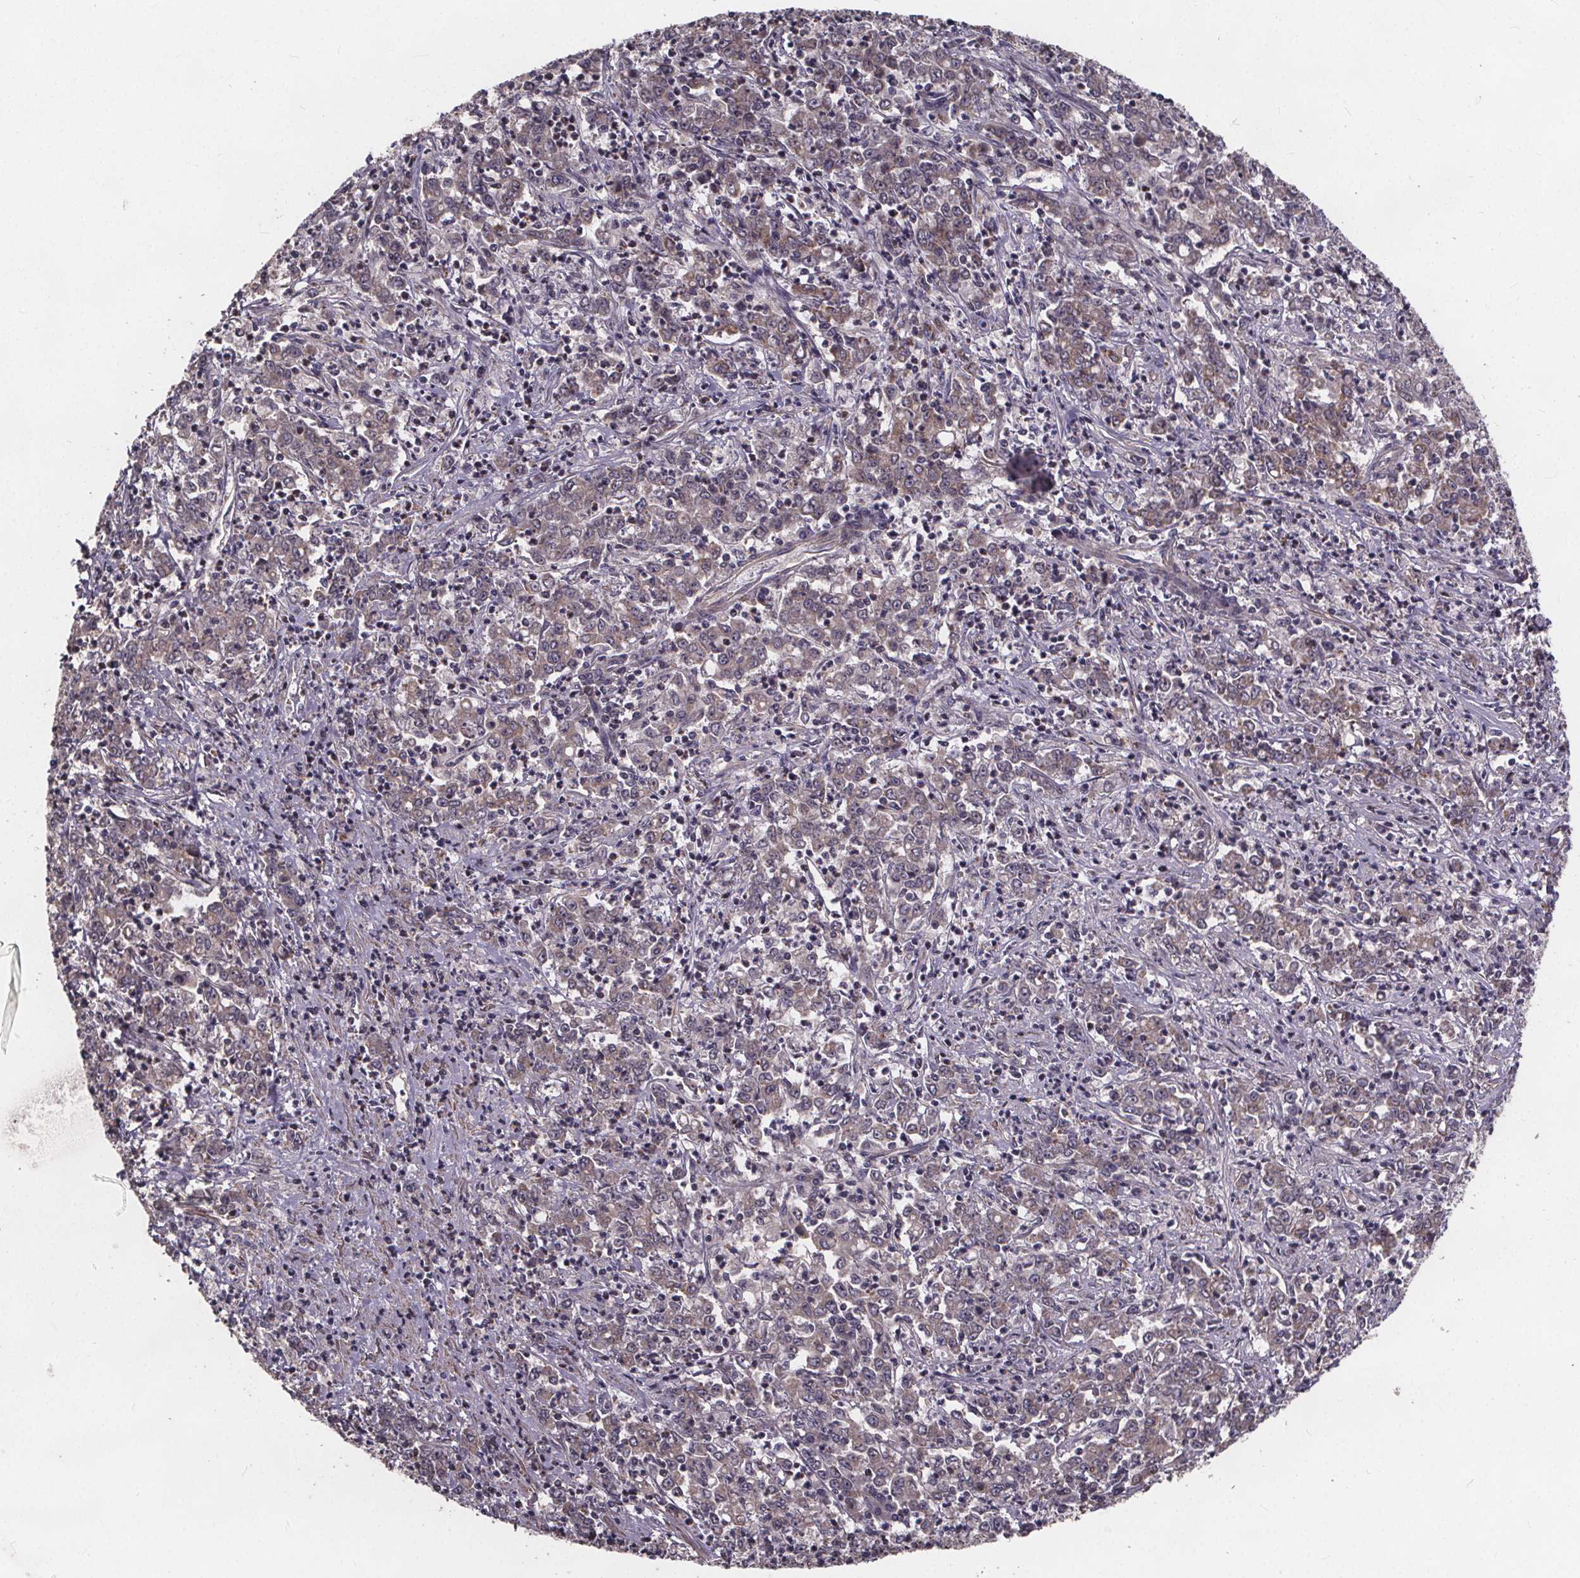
{"staining": {"intensity": "moderate", "quantity": "25%-75%", "location": "cytoplasmic/membranous"}, "tissue": "stomach cancer", "cell_type": "Tumor cells", "image_type": "cancer", "snomed": [{"axis": "morphology", "description": "Adenocarcinoma, NOS"}, {"axis": "topography", "description": "Stomach, lower"}], "caption": "Protein expression by immunohistochemistry demonstrates moderate cytoplasmic/membranous expression in about 25%-75% of tumor cells in stomach cancer (adenocarcinoma).", "gene": "YME1L1", "patient": {"sex": "female", "age": 71}}